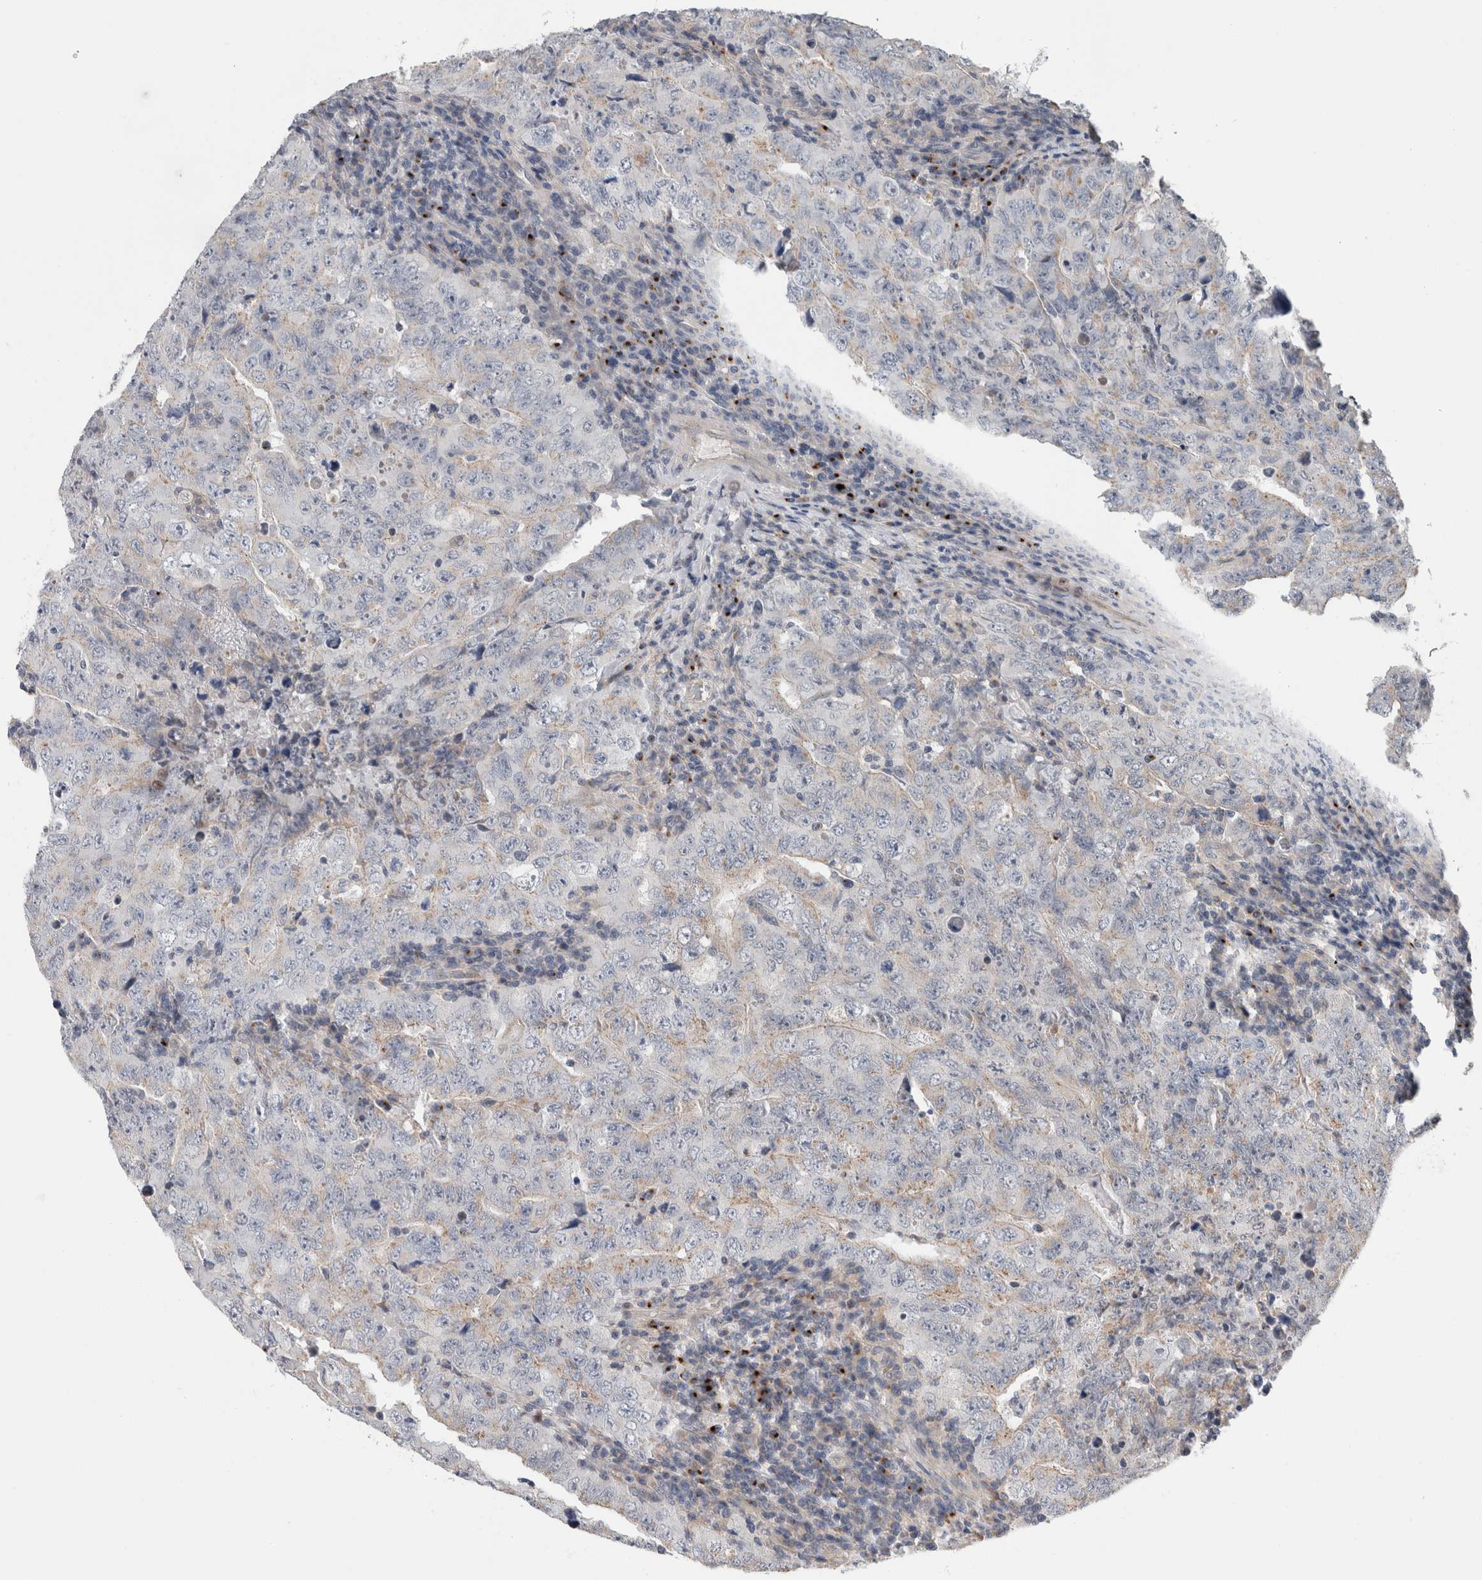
{"staining": {"intensity": "weak", "quantity": "<25%", "location": "cytoplasmic/membranous"}, "tissue": "testis cancer", "cell_type": "Tumor cells", "image_type": "cancer", "snomed": [{"axis": "morphology", "description": "Carcinoma, Embryonal, NOS"}, {"axis": "topography", "description": "Testis"}], "caption": "The histopathology image displays no significant staining in tumor cells of testis cancer (embryonal carcinoma).", "gene": "TRIM5", "patient": {"sex": "male", "age": 26}}